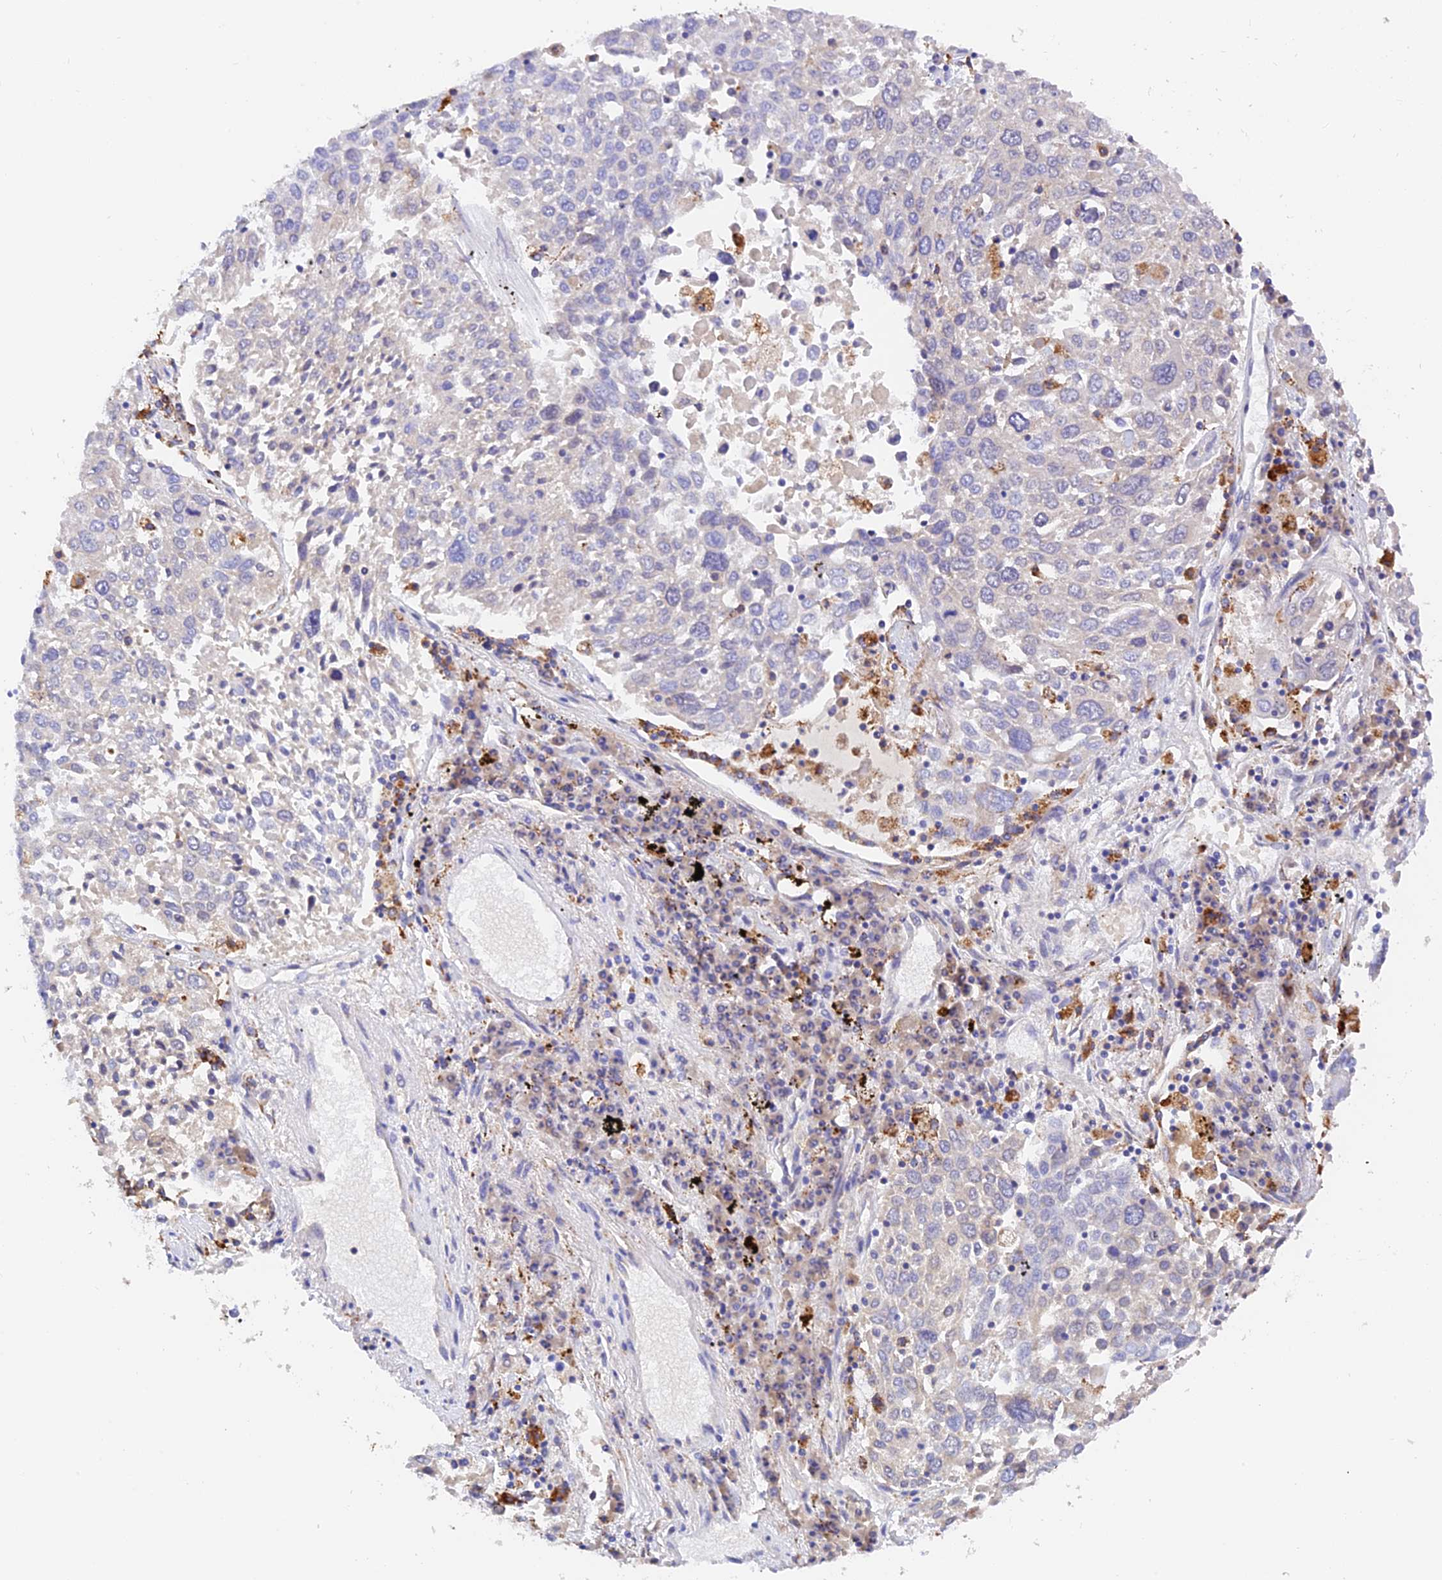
{"staining": {"intensity": "negative", "quantity": "none", "location": "none"}, "tissue": "lung cancer", "cell_type": "Tumor cells", "image_type": "cancer", "snomed": [{"axis": "morphology", "description": "Squamous cell carcinoma, NOS"}, {"axis": "topography", "description": "Lung"}], "caption": "Immunohistochemical staining of human lung cancer (squamous cell carcinoma) exhibits no significant staining in tumor cells. The staining was performed using DAB to visualize the protein expression in brown, while the nuclei were stained in blue with hematoxylin (Magnification: 20x).", "gene": "VKORC1", "patient": {"sex": "male", "age": 65}}